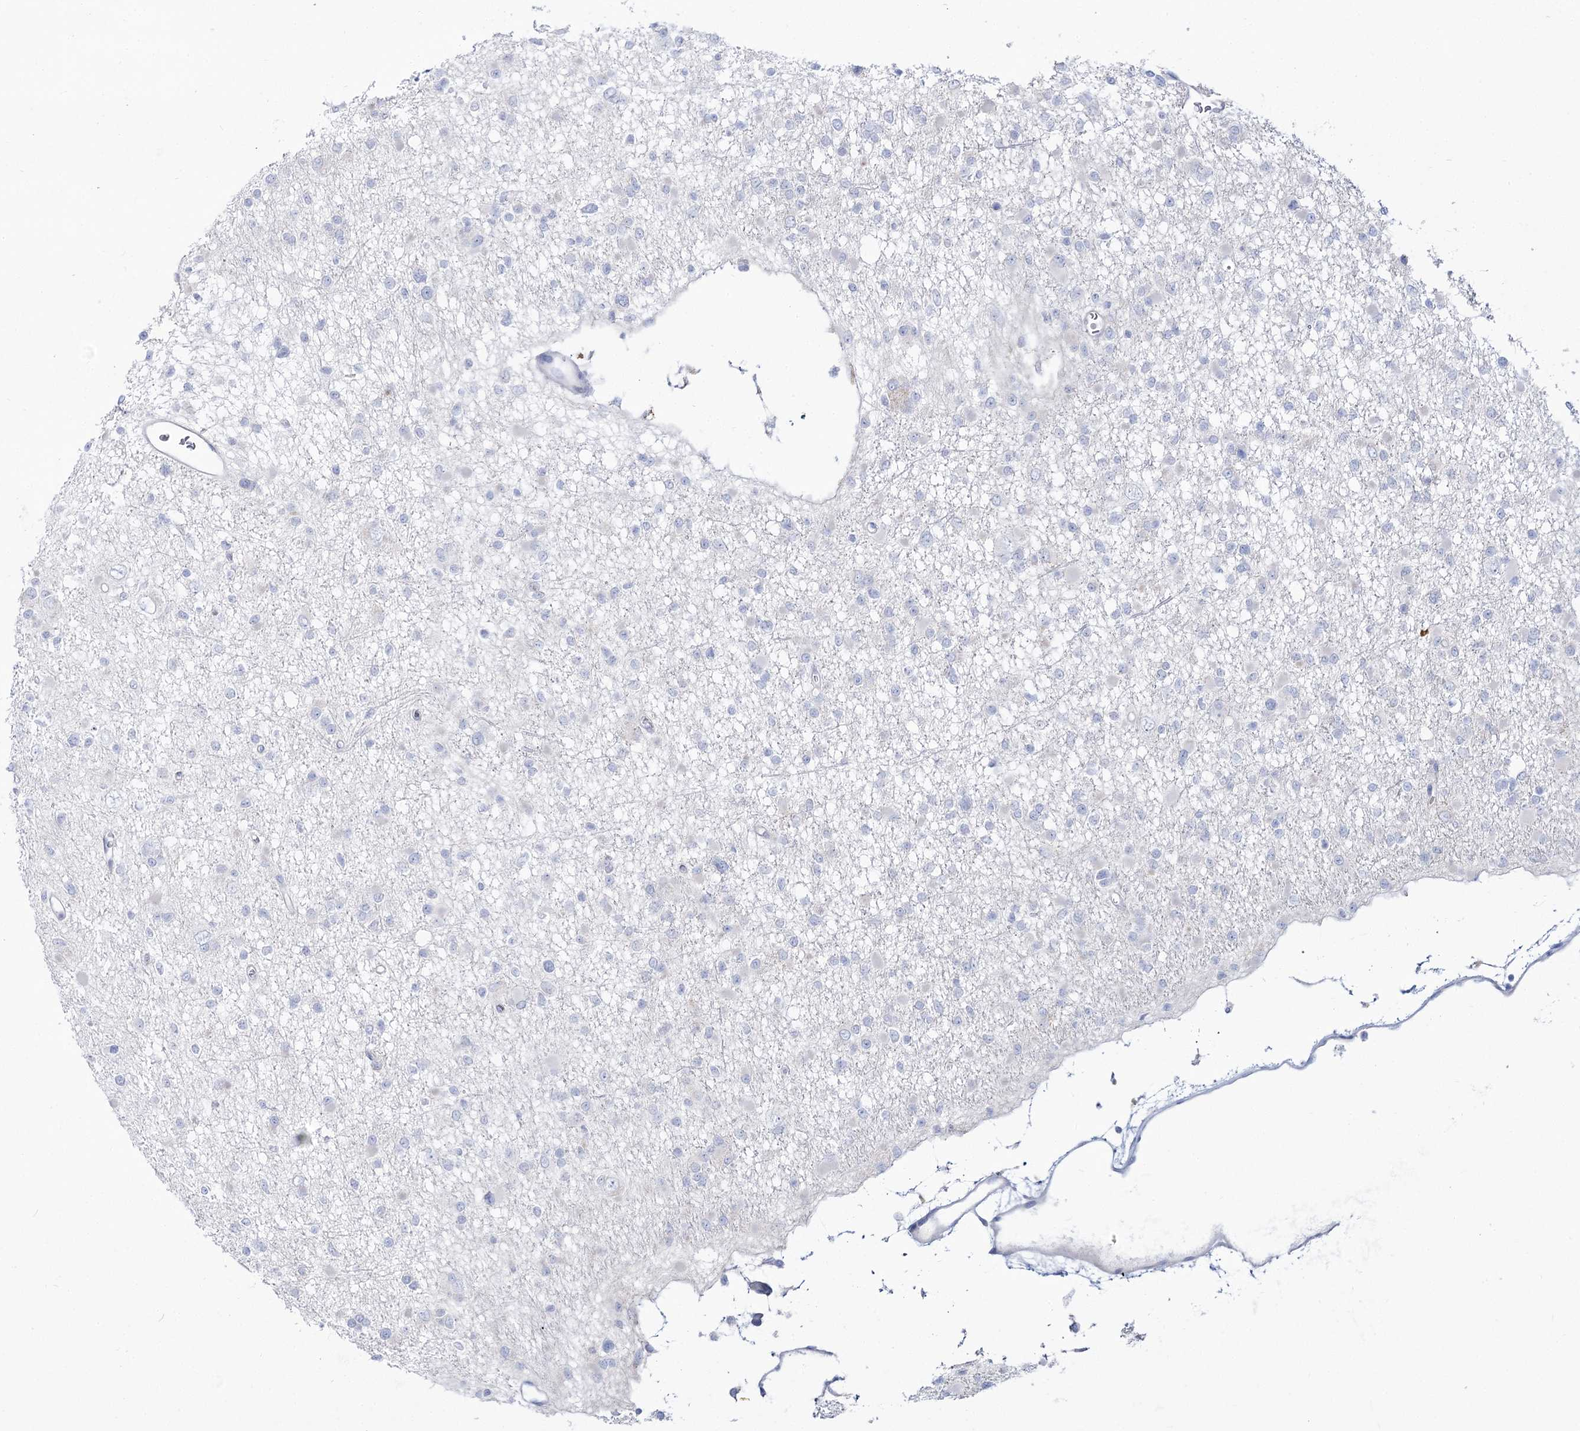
{"staining": {"intensity": "negative", "quantity": "none", "location": "none"}, "tissue": "glioma", "cell_type": "Tumor cells", "image_type": "cancer", "snomed": [{"axis": "morphology", "description": "Glioma, malignant, Low grade"}, {"axis": "topography", "description": "Brain"}], "caption": "High magnification brightfield microscopy of low-grade glioma (malignant) stained with DAB (3,3'-diaminobenzidine) (brown) and counterstained with hematoxylin (blue): tumor cells show no significant positivity. The staining is performed using DAB brown chromogen with nuclei counter-stained in using hematoxylin.", "gene": "SUOX", "patient": {"sex": "female", "age": 22}}